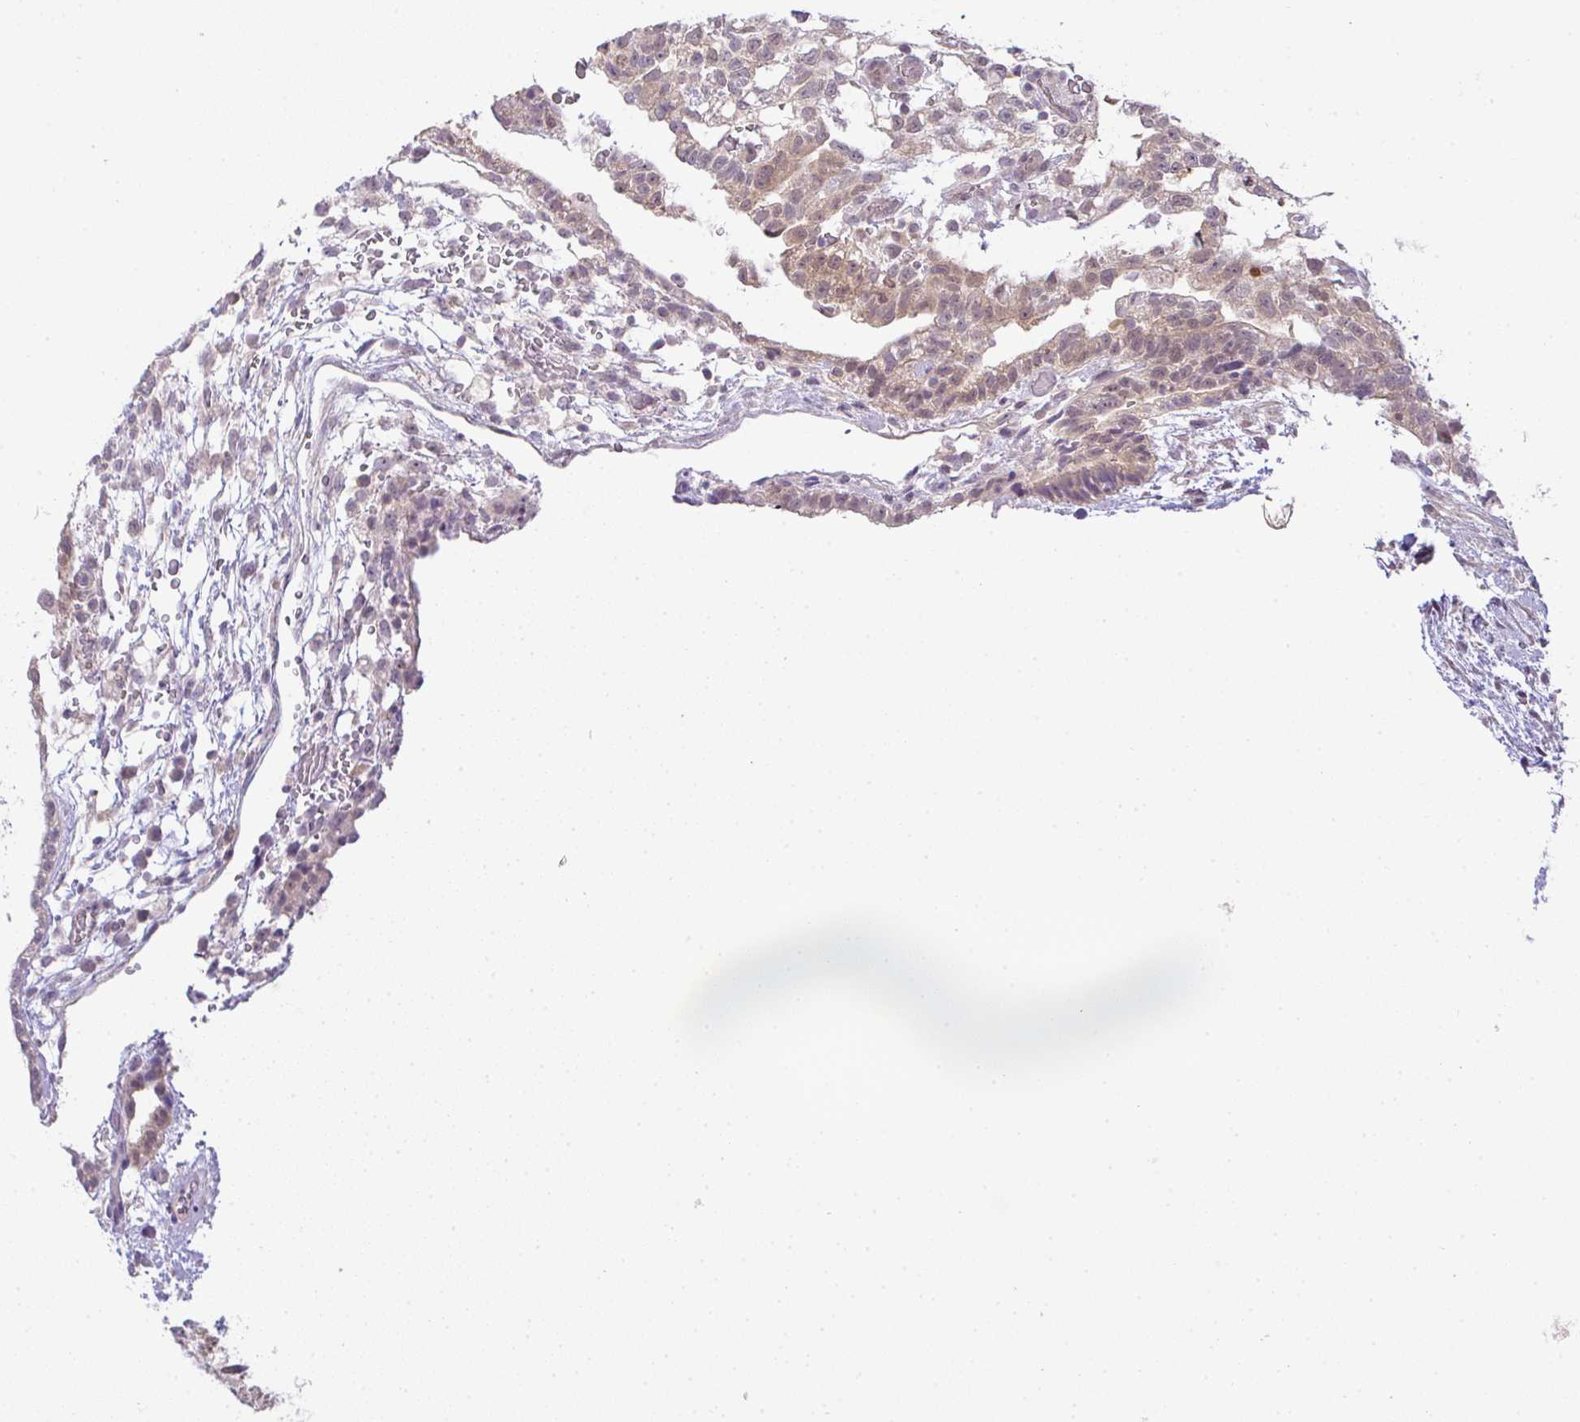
{"staining": {"intensity": "weak", "quantity": "25%-75%", "location": "cytoplasmic/membranous,nuclear"}, "tissue": "testis cancer", "cell_type": "Tumor cells", "image_type": "cancer", "snomed": [{"axis": "morphology", "description": "Carcinoma, Embryonal, NOS"}, {"axis": "topography", "description": "Testis"}], "caption": "Testis embryonal carcinoma stained with a protein marker shows weak staining in tumor cells.", "gene": "CSE1L", "patient": {"sex": "male", "age": 32}}